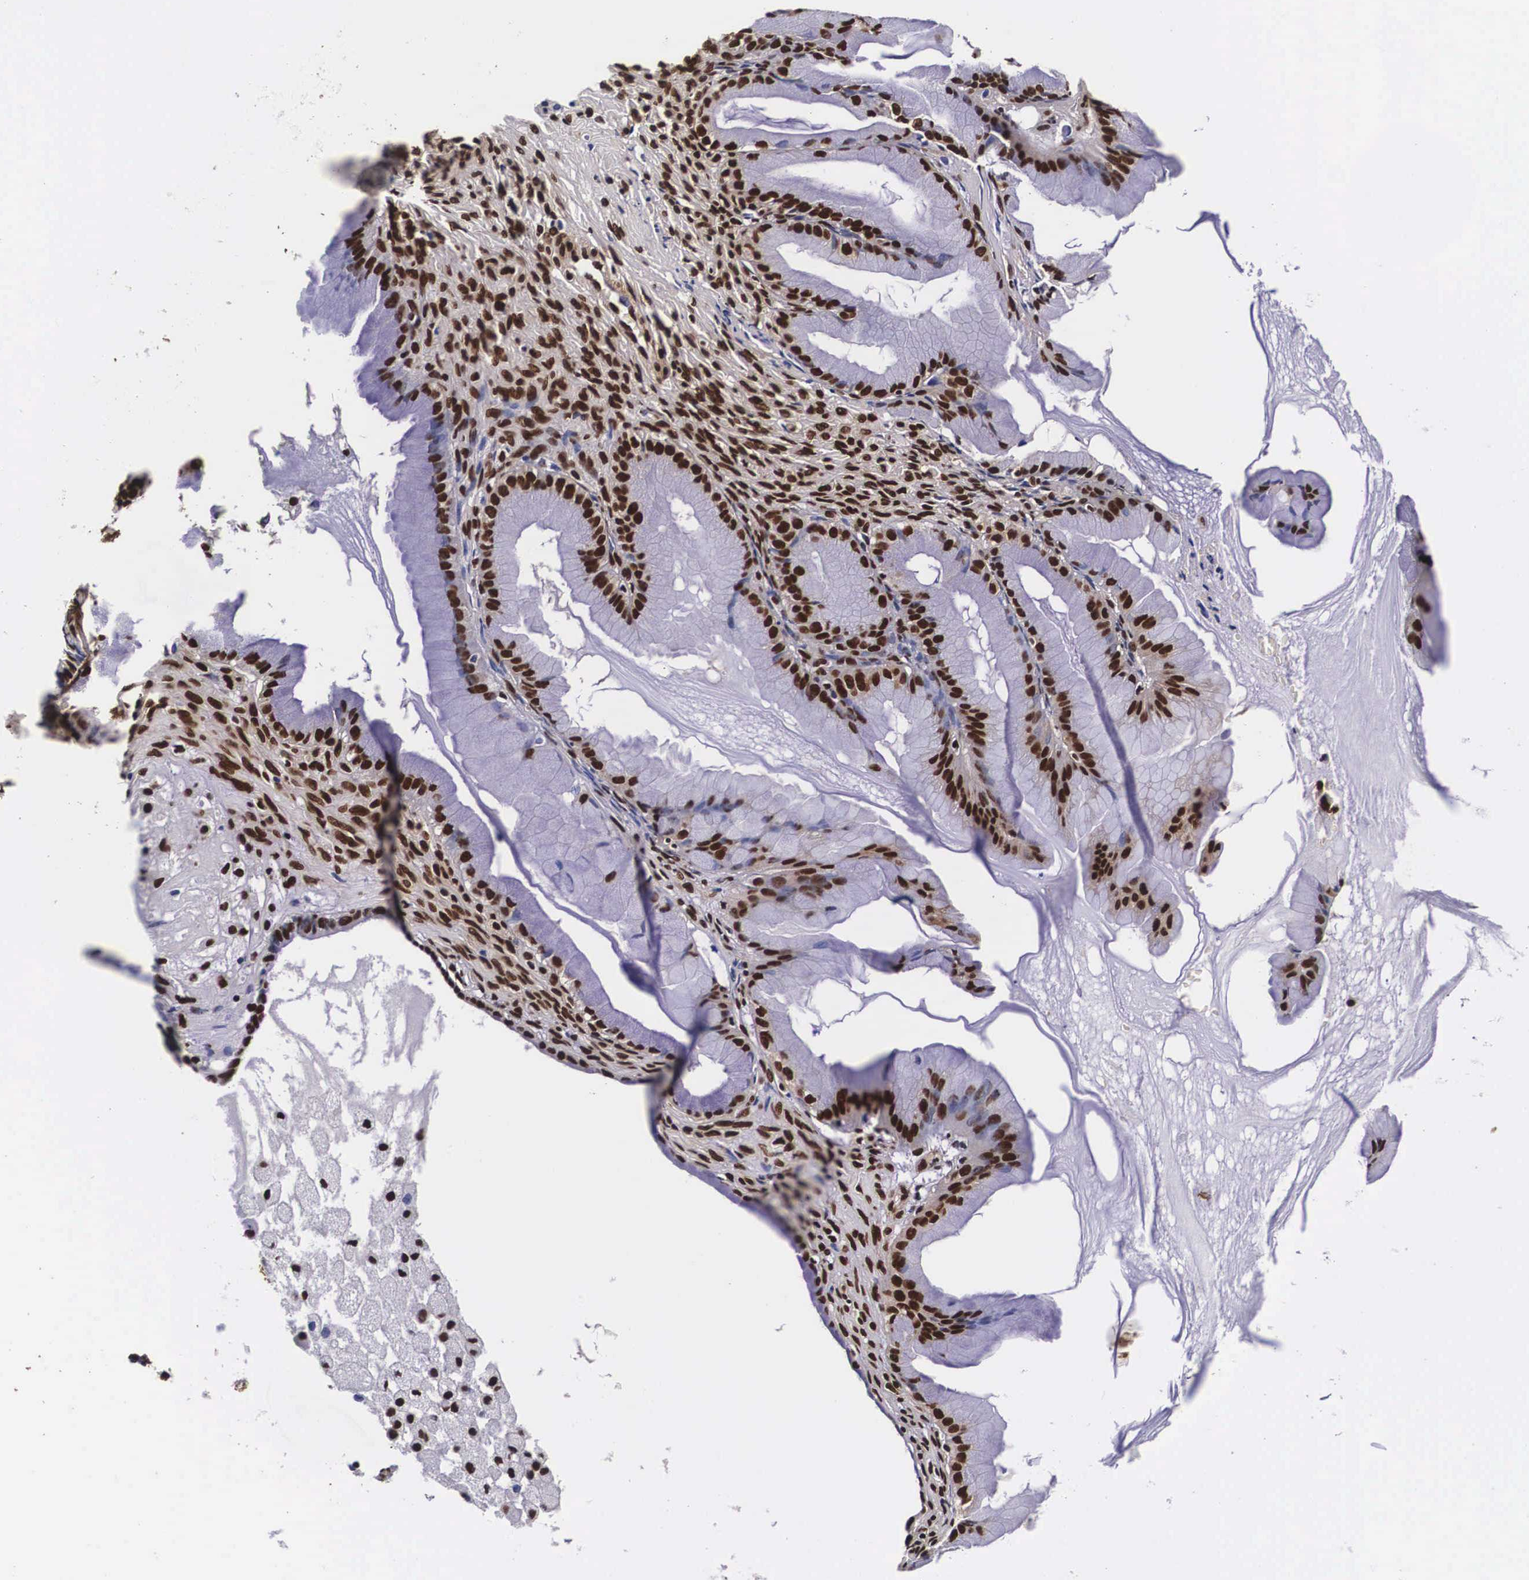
{"staining": {"intensity": "strong", "quantity": ">75%", "location": "cytoplasmic/membranous,nuclear"}, "tissue": "ovarian cancer", "cell_type": "Tumor cells", "image_type": "cancer", "snomed": [{"axis": "morphology", "description": "Cystadenocarcinoma, mucinous, NOS"}, {"axis": "topography", "description": "Ovary"}], "caption": "Immunohistochemical staining of human ovarian cancer (mucinous cystadenocarcinoma) shows high levels of strong cytoplasmic/membranous and nuclear protein expression in about >75% of tumor cells.", "gene": "PABPN1", "patient": {"sex": "female", "age": 41}}